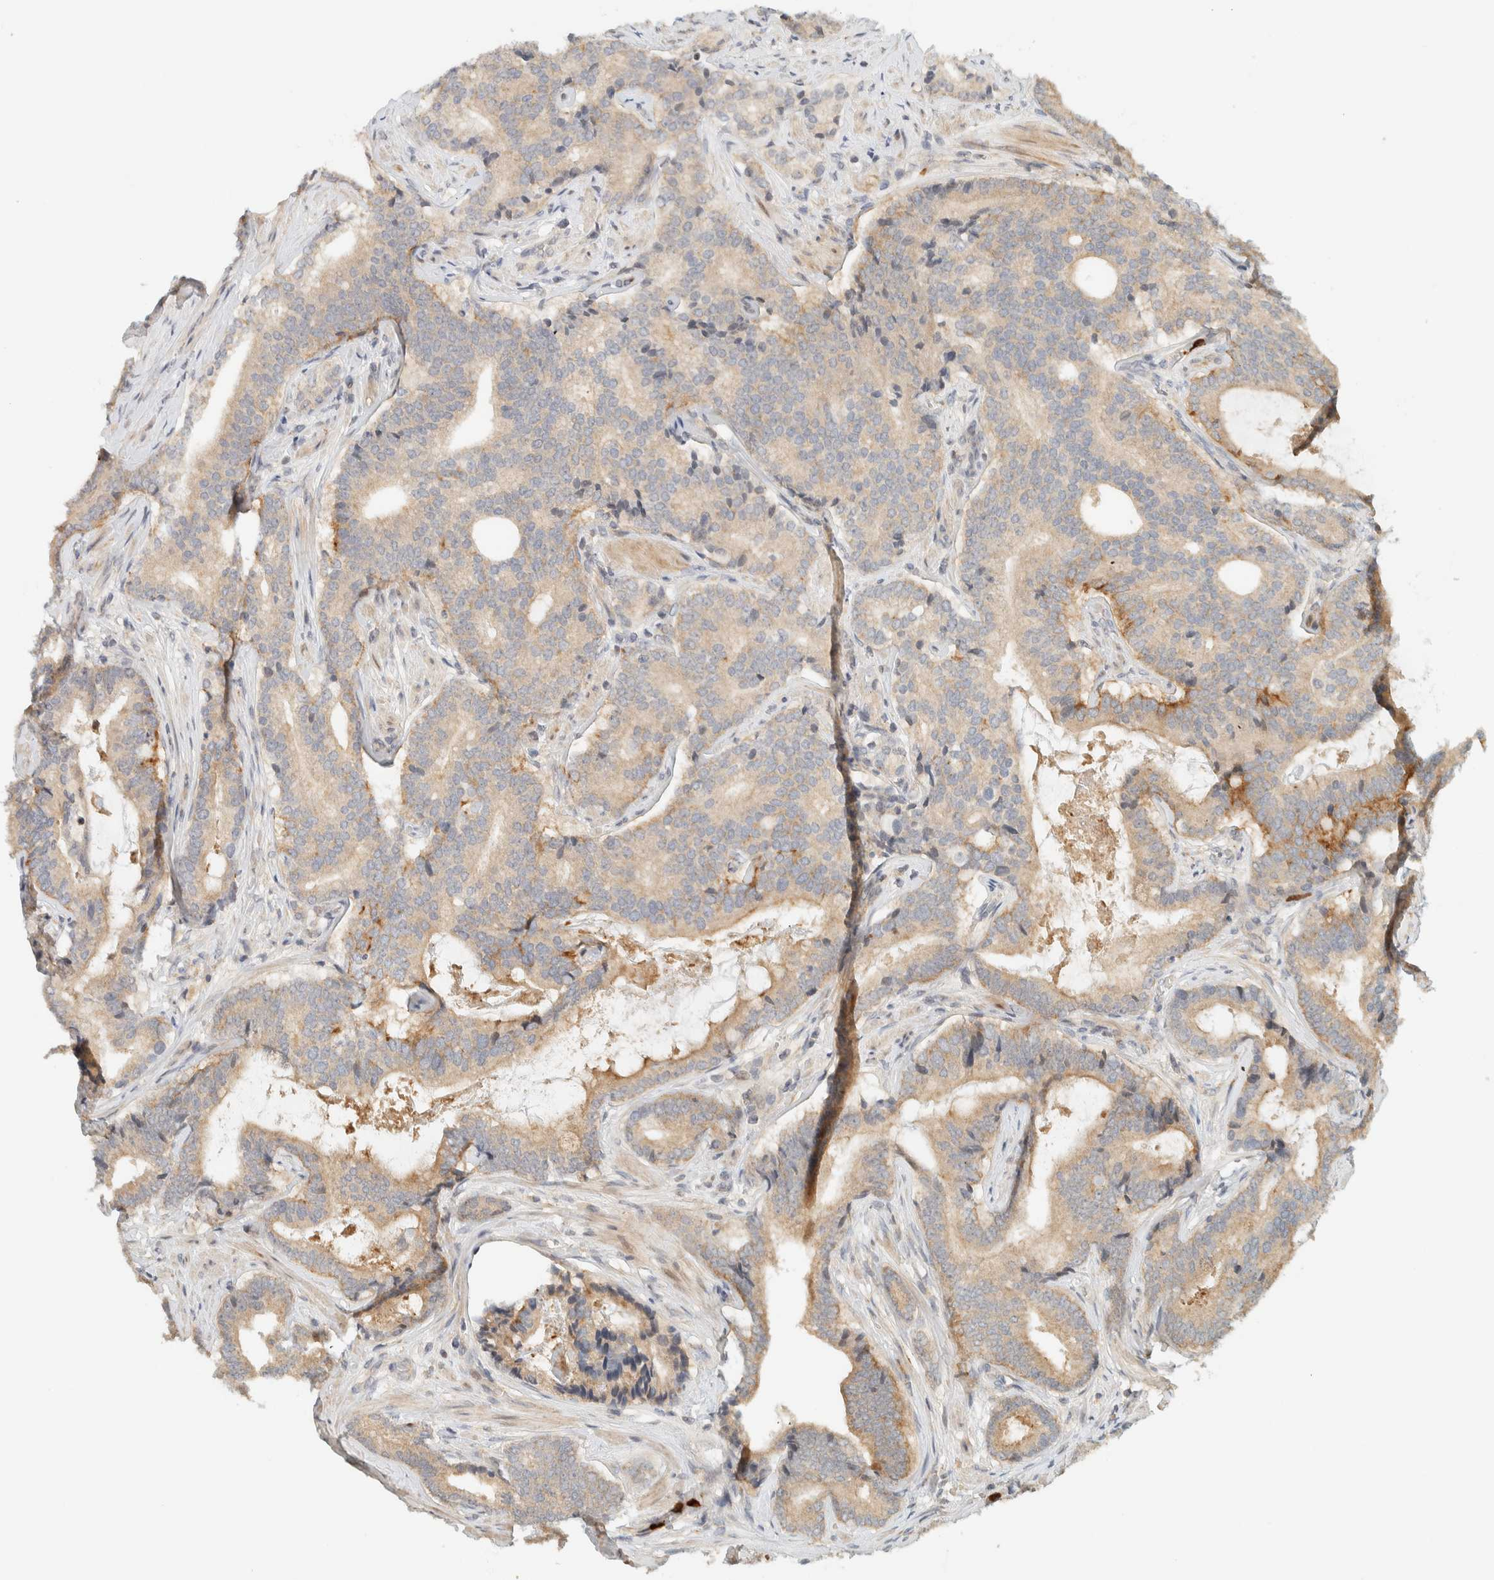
{"staining": {"intensity": "moderate", "quantity": "<25%", "location": "cytoplasmic/membranous"}, "tissue": "prostate cancer", "cell_type": "Tumor cells", "image_type": "cancer", "snomed": [{"axis": "morphology", "description": "Adenocarcinoma, High grade"}, {"axis": "topography", "description": "Prostate"}], "caption": "Protein analysis of prostate cancer (adenocarcinoma (high-grade)) tissue displays moderate cytoplasmic/membranous expression in about <25% of tumor cells. (brown staining indicates protein expression, while blue staining denotes nuclei).", "gene": "CCDC171", "patient": {"sex": "male", "age": 55}}